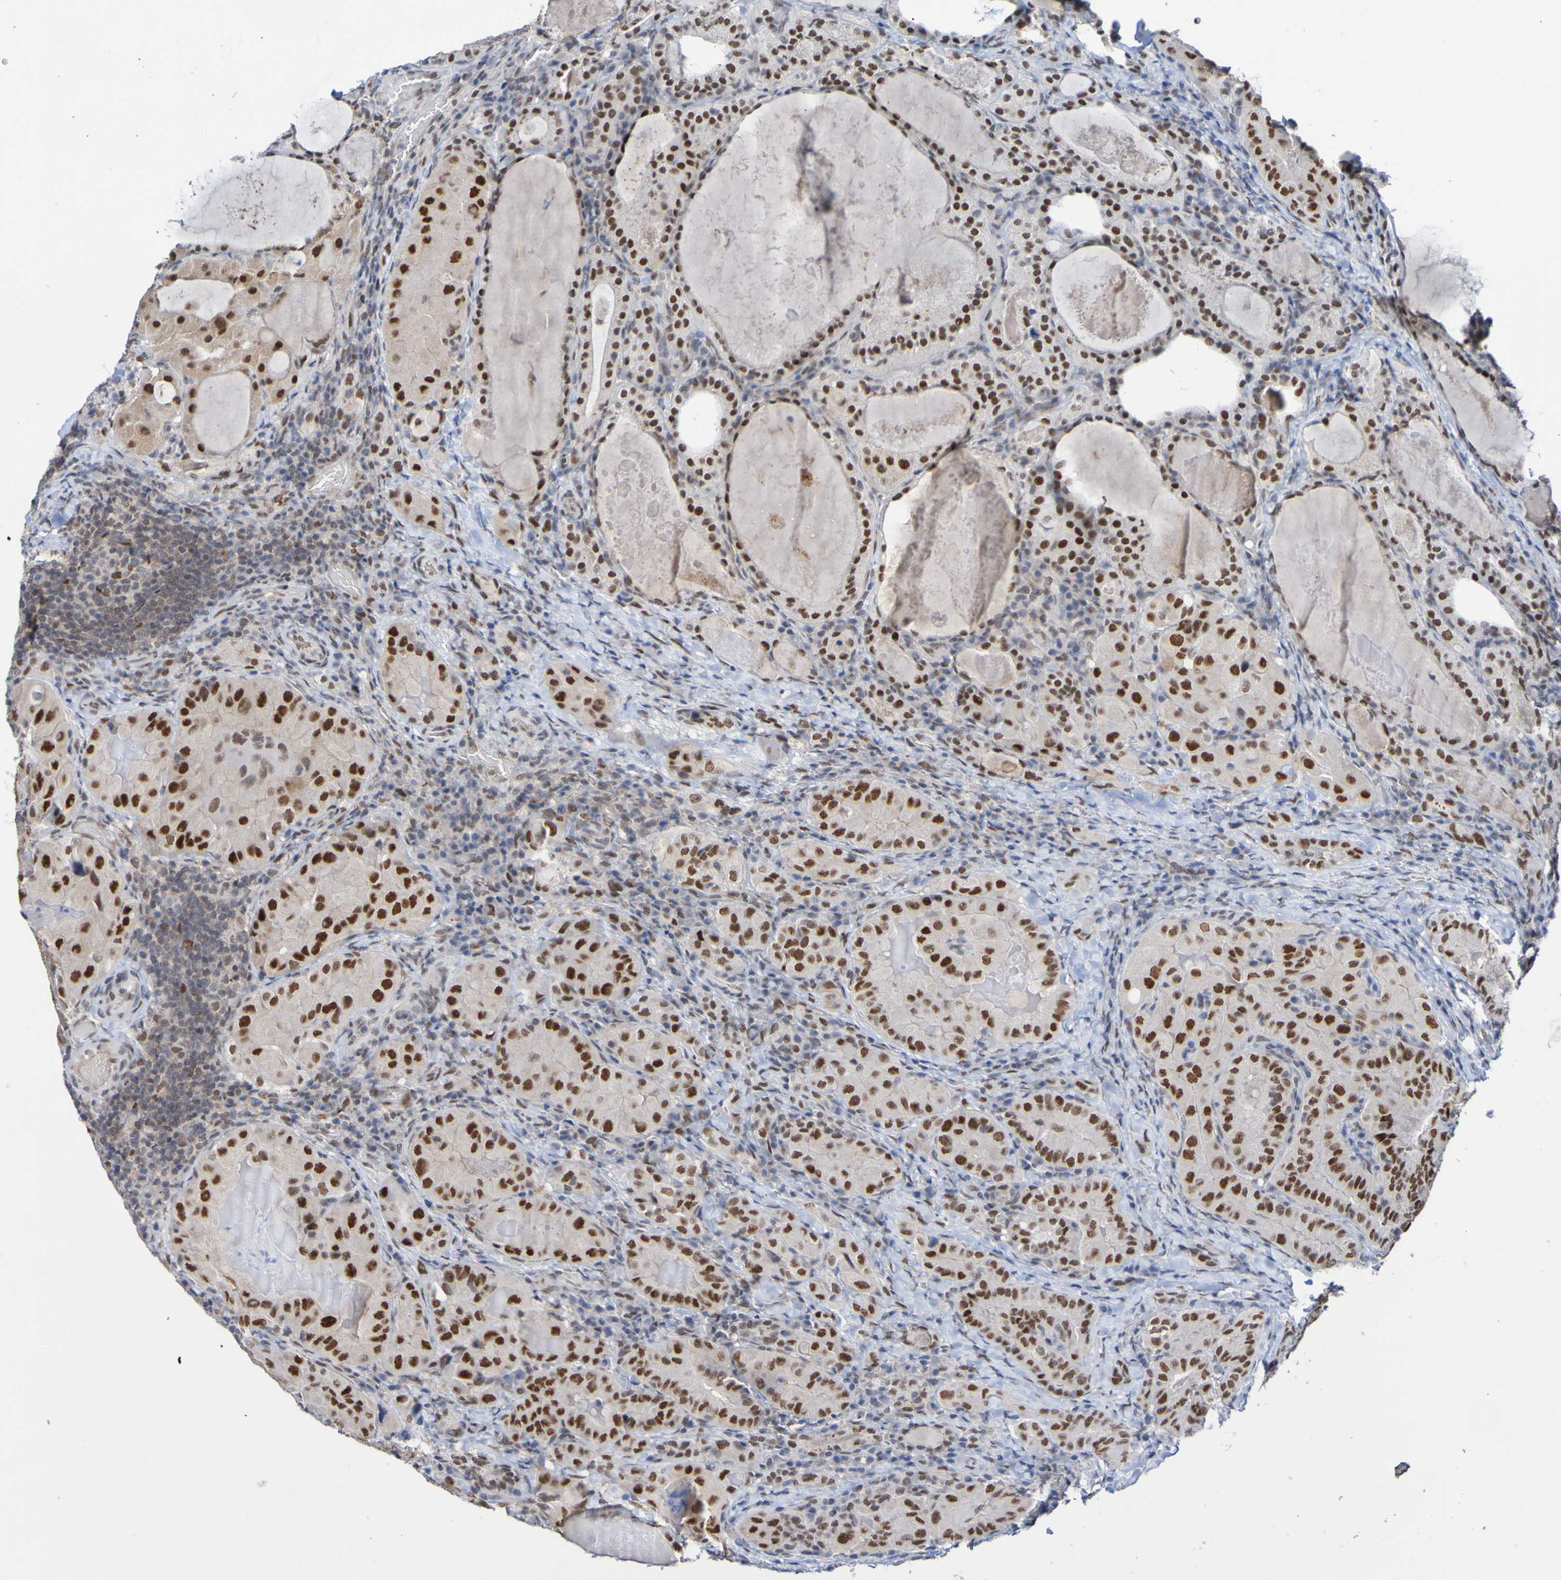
{"staining": {"intensity": "strong", "quantity": ">75%", "location": "nuclear"}, "tissue": "thyroid cancer", "cell_type": "Tumor cells", "image_type": "cancer", "snomed": [{"axis": "morphology", "description": "Papillary adenocarcinoma, NOS"}, {"axis": "topography", "description": "Thyroid gland"}], "caption": "Thyroid papillary adenocarcinoma stained with immunohistochemistry (IHC) shows strong nuclear positivity in approximately >75% of tumor cells.", "gene": "PCGF1", "patient": {"sex": "female", "age": 42}}